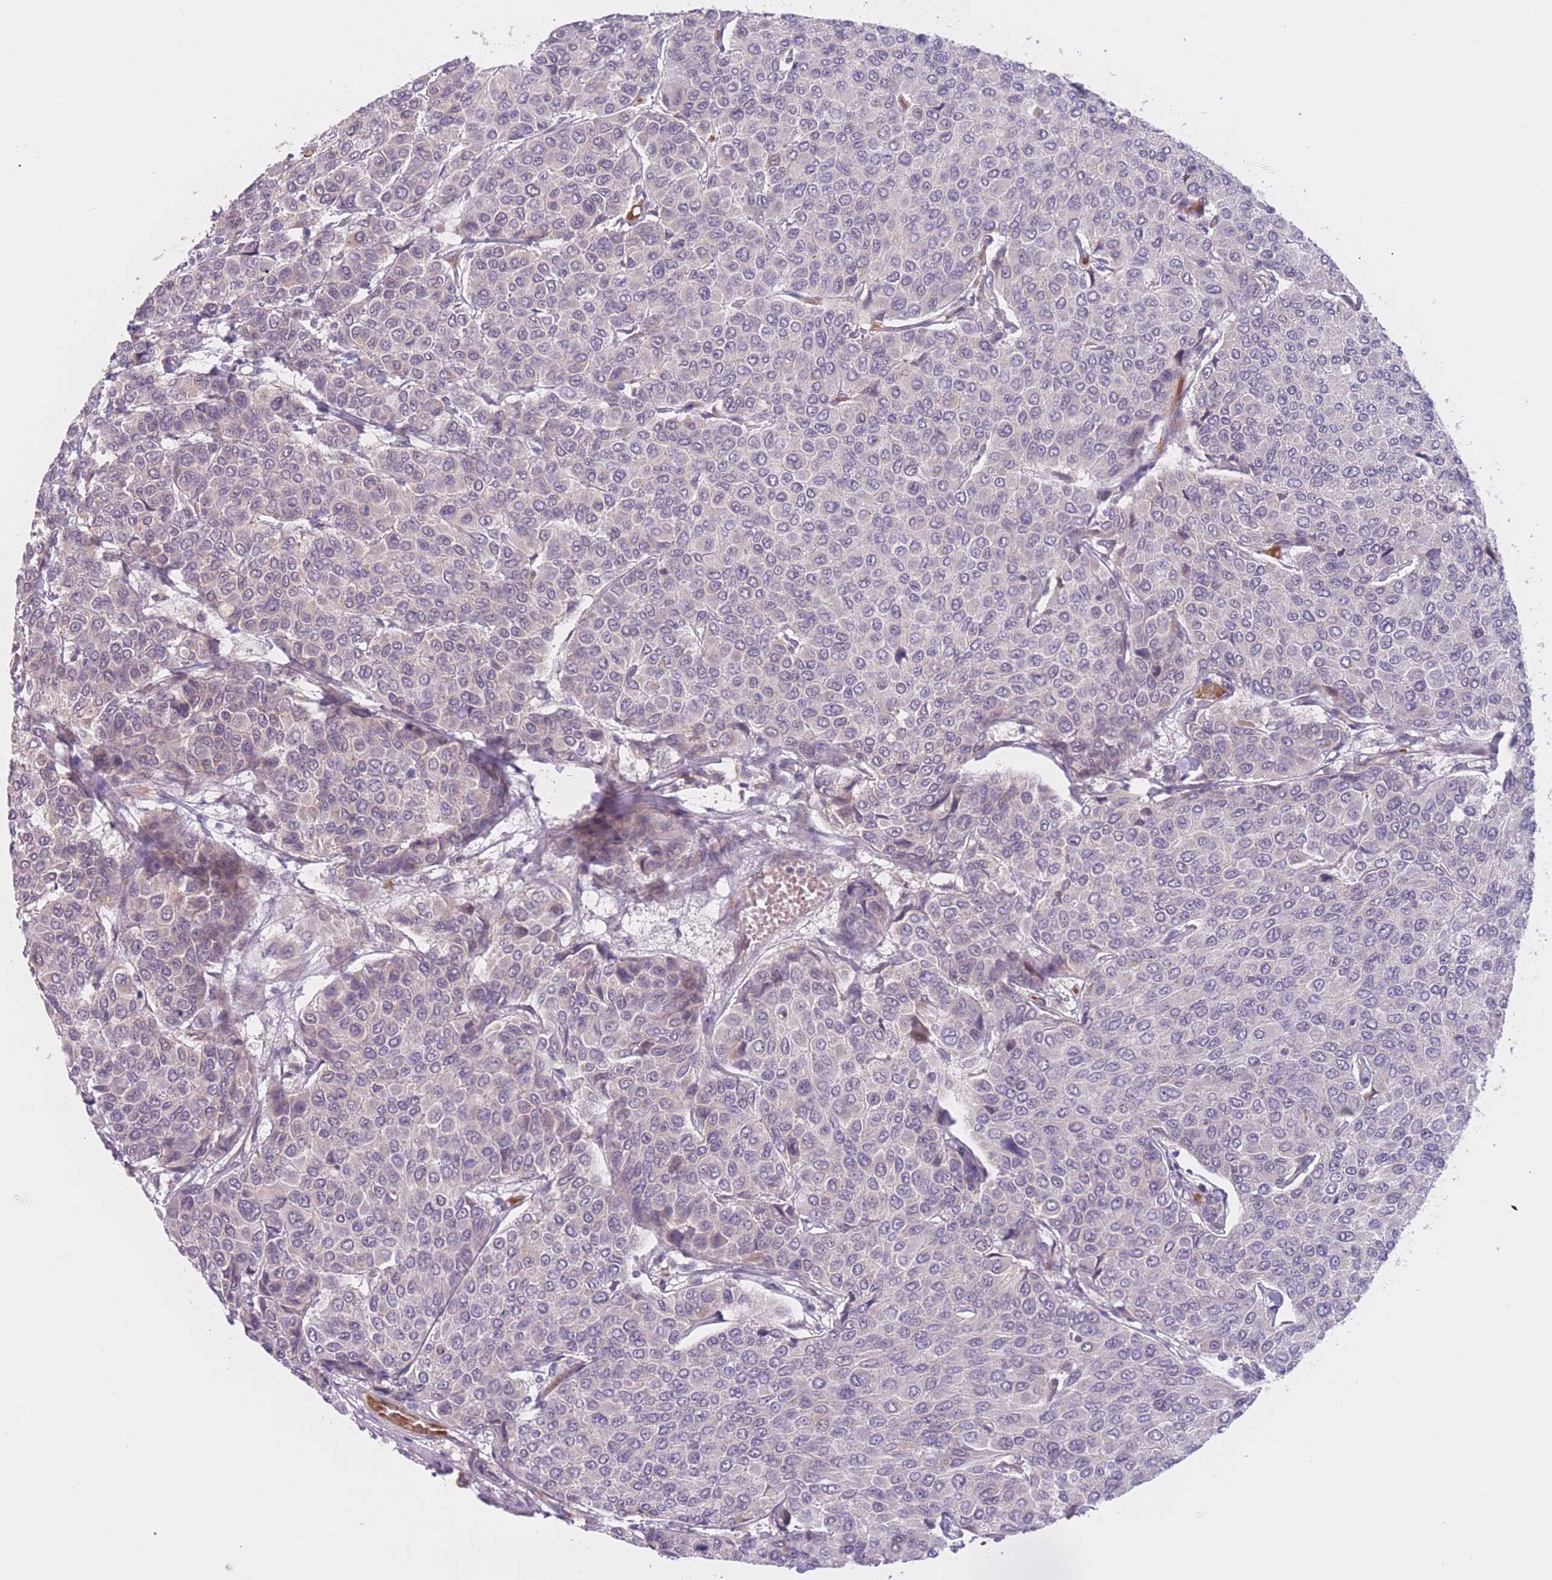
{"staining": {"intensity": "negative", "quantity": "none", "location": "none"}, "tissue": "breast cancer", "cell_type": "Tumor cells", "image_type": "cancer", "snomed": [{"axis": "morphology", "description": "Duct carcinoma"}, {"axis": "topography", "description": "Breast"}], "caption": "Tumor cells are negative for brown protein staining in breast intraductal carcinoma. (Stains: DAB (3,3'-diaminobenzidine) immunohistochemistry with hematoxylin counter stain, Microscopy: brightfield microscopy at high magnification).", "gene": "FUT5", "patient": {"sex": "female", "age": 55}}